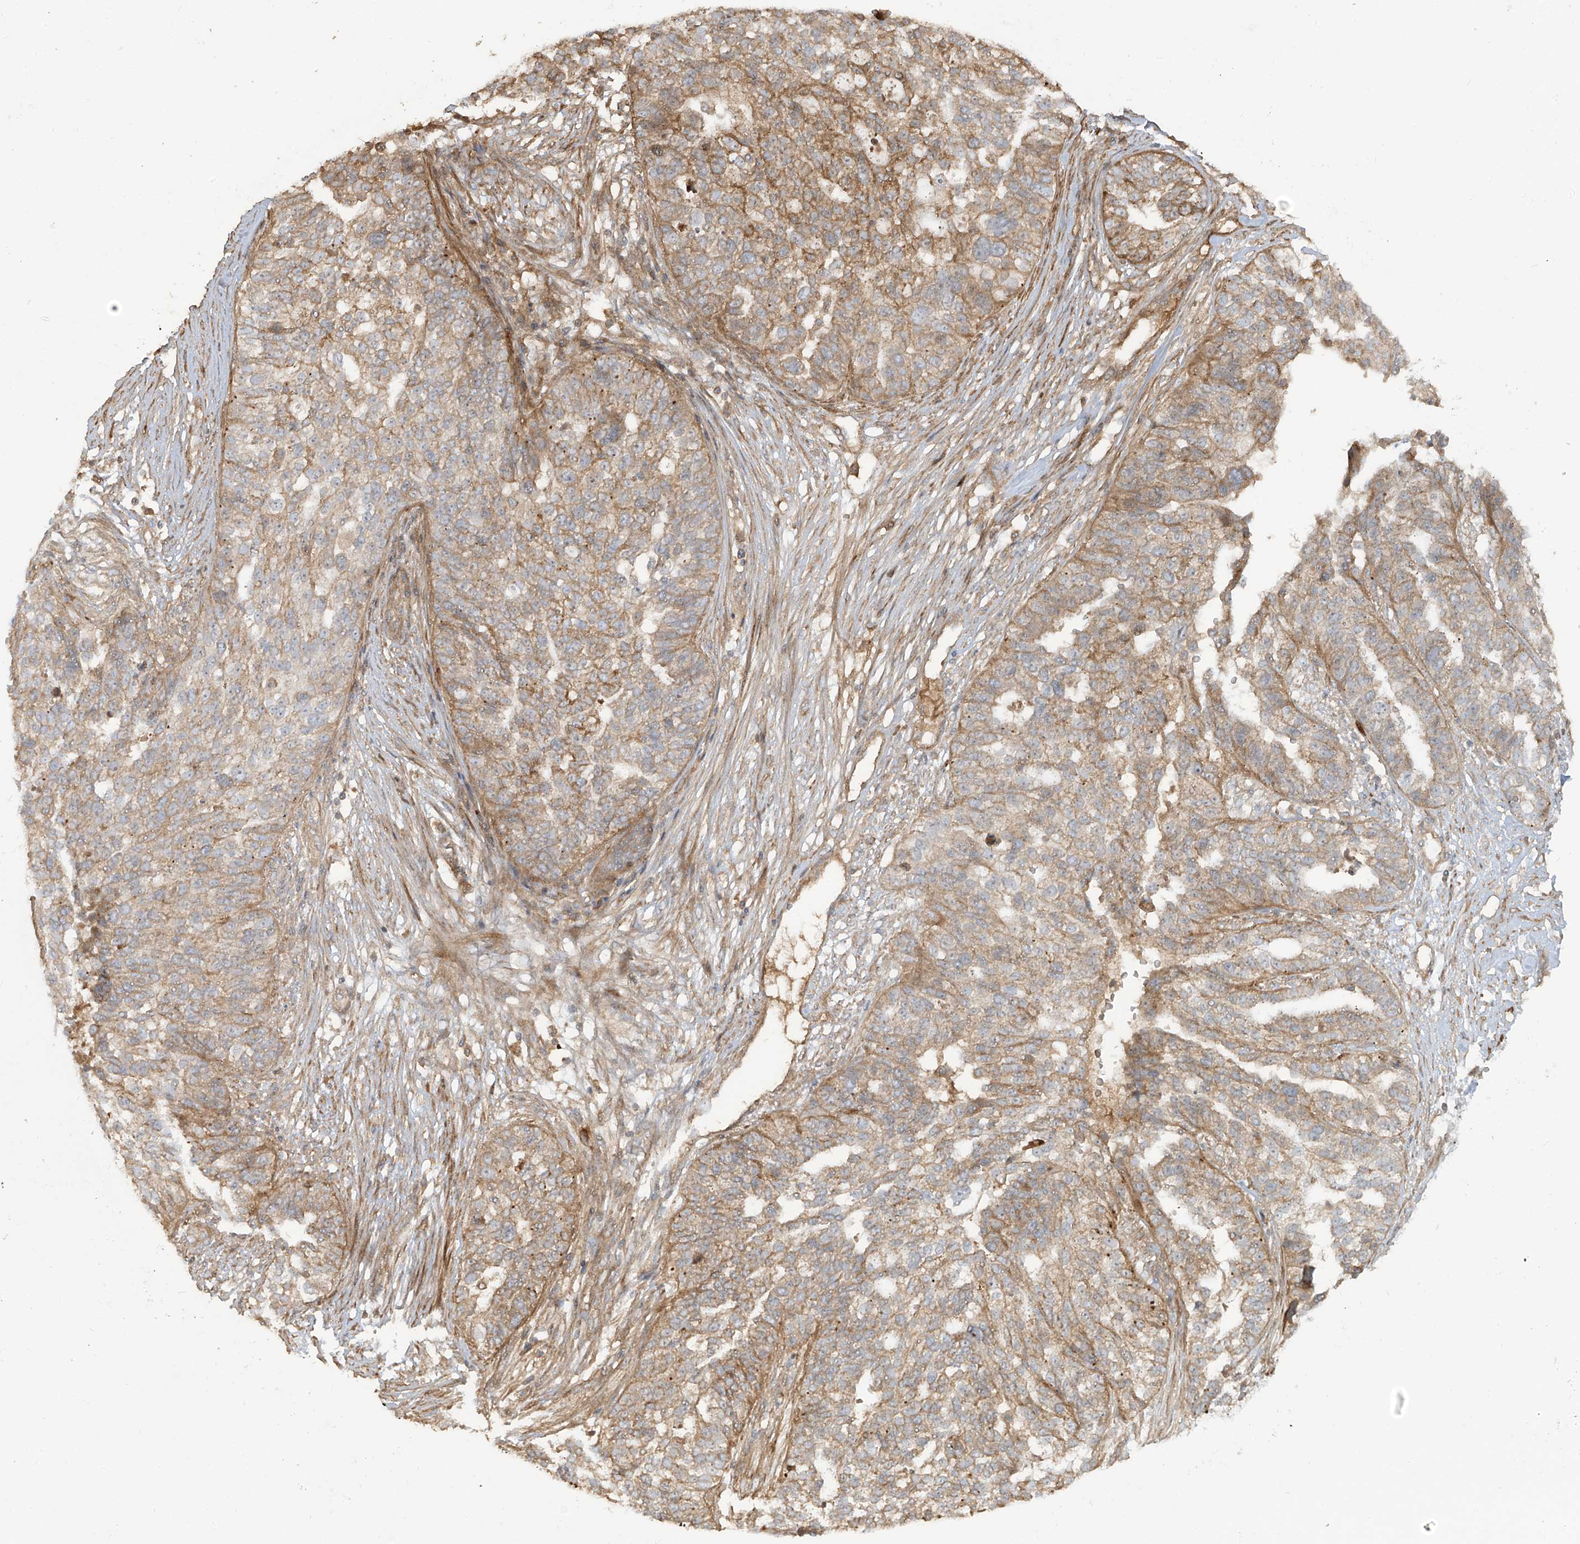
{"staining": {"intensity": "moderate", "quantity": ">75%", "location": "cytoplasmic/membranous"}, "tissue": "ovarian cancer", "cell_type": "Tumor cells", "image_type": "cancer", "snomed": [{"axis": "morphology", "description": "Cystadenocarcinoma, serous, NOS"}, {"axis": "topography", "description": "Ovary"}], "caption": "Moderate cytoplasmic/membranous protein staining is present in about >75% of tumor cells in ovarian cancer.", "gene": "ENTR1", "patient": {"sex": "female", "age": 59}}